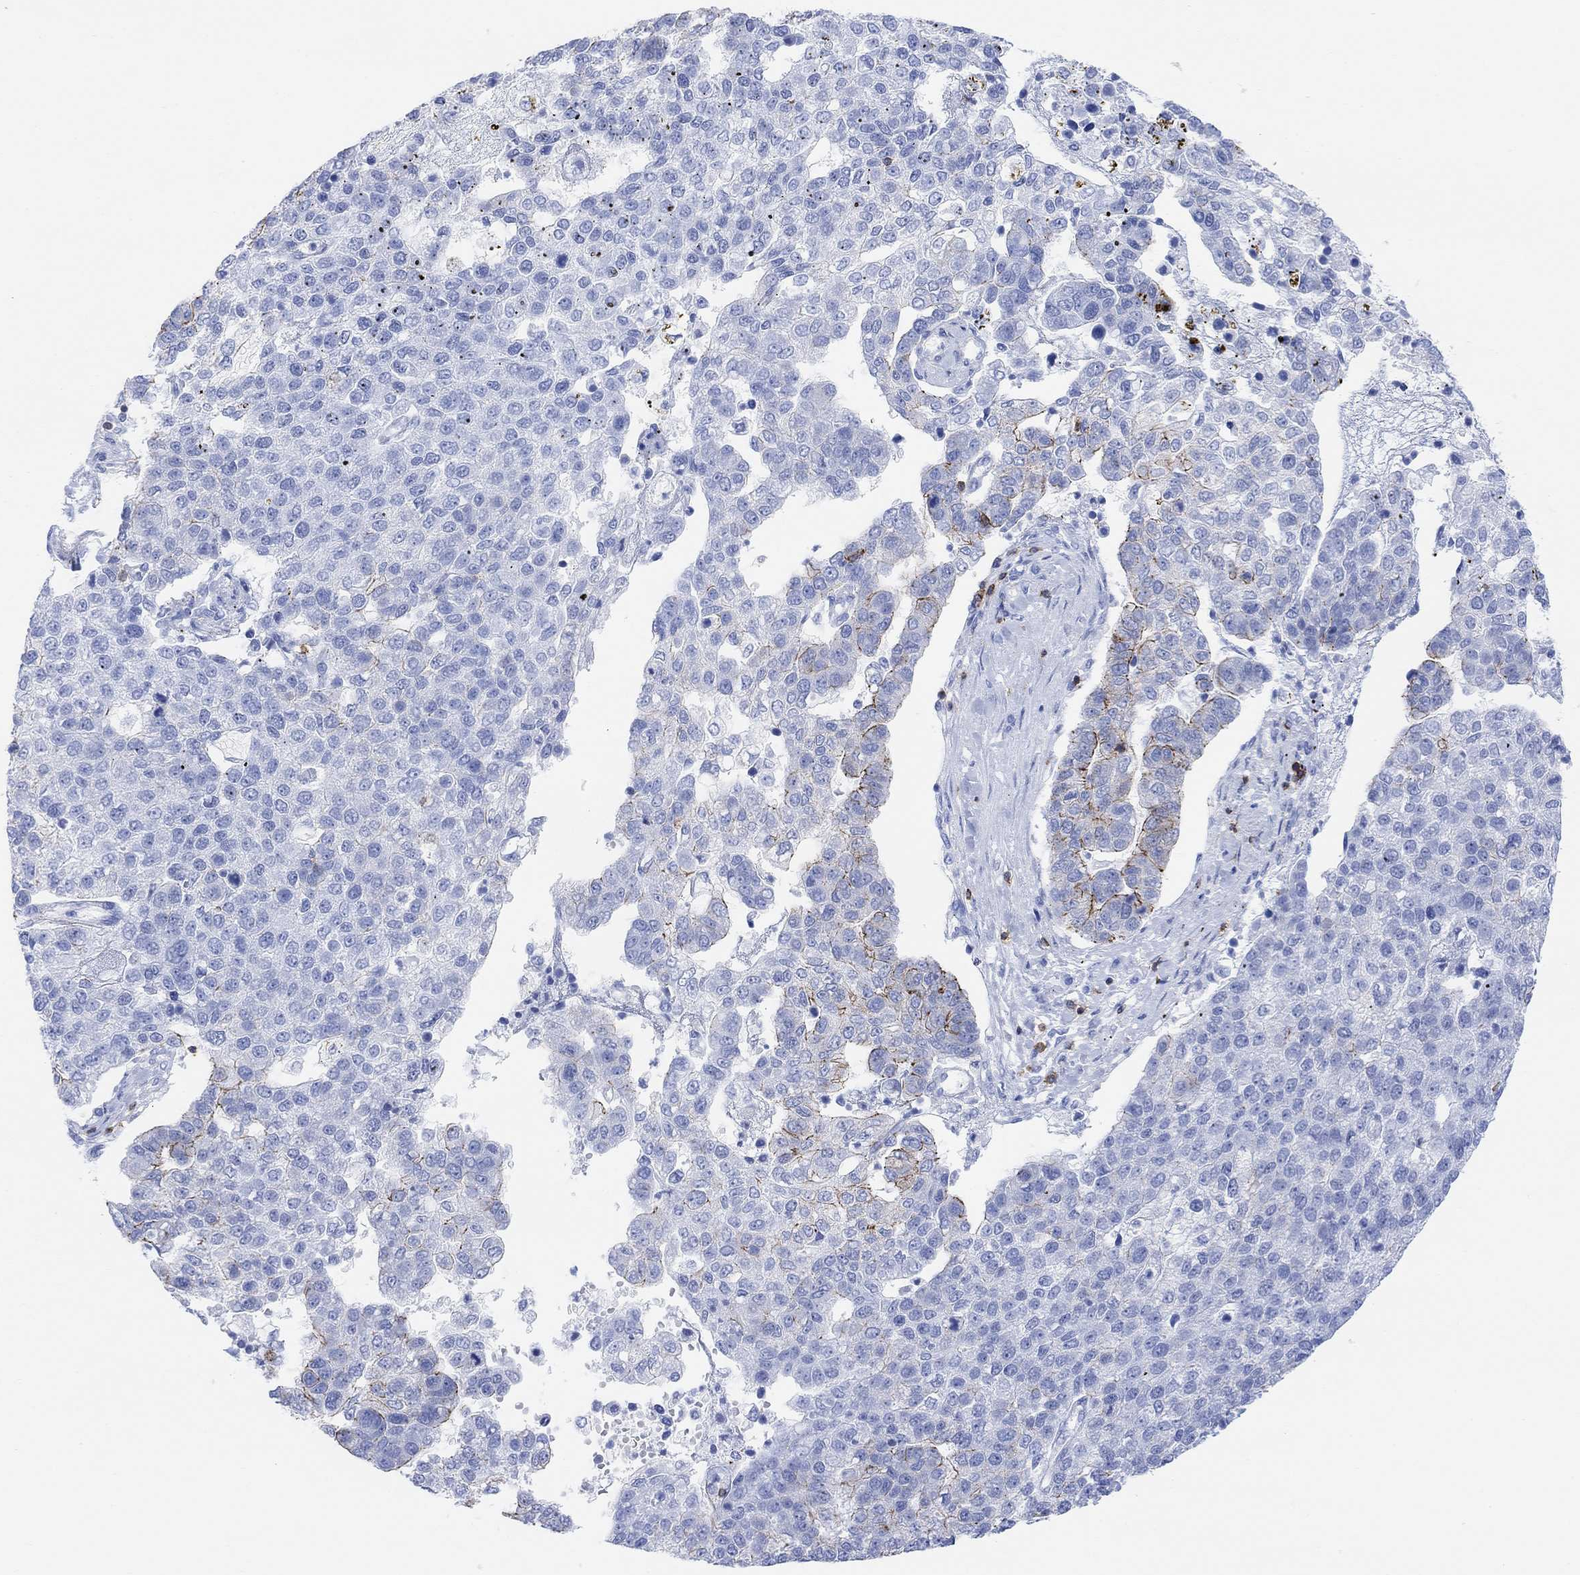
{"staining": {"intensity": "strong", "quantity": "<25%", "location": "cytoplasmic/membranous"}, "tissue": "pancreatic cancer", "cell_type": "Tumor cells", "image_type": "cancer", "snomed": [{"axis": "morphology", "description": "Adenocarcinoma, NOS"}, {"axis": "topography", "description": "Pancreas"}], "caption": "Tumor cells show medium levels of strong cytoplasmic/membranous expression in about <25% of cells in human pancreatic cancer.", "gene": "GPR65", "patient": {"sex": "female", "age": 61}}